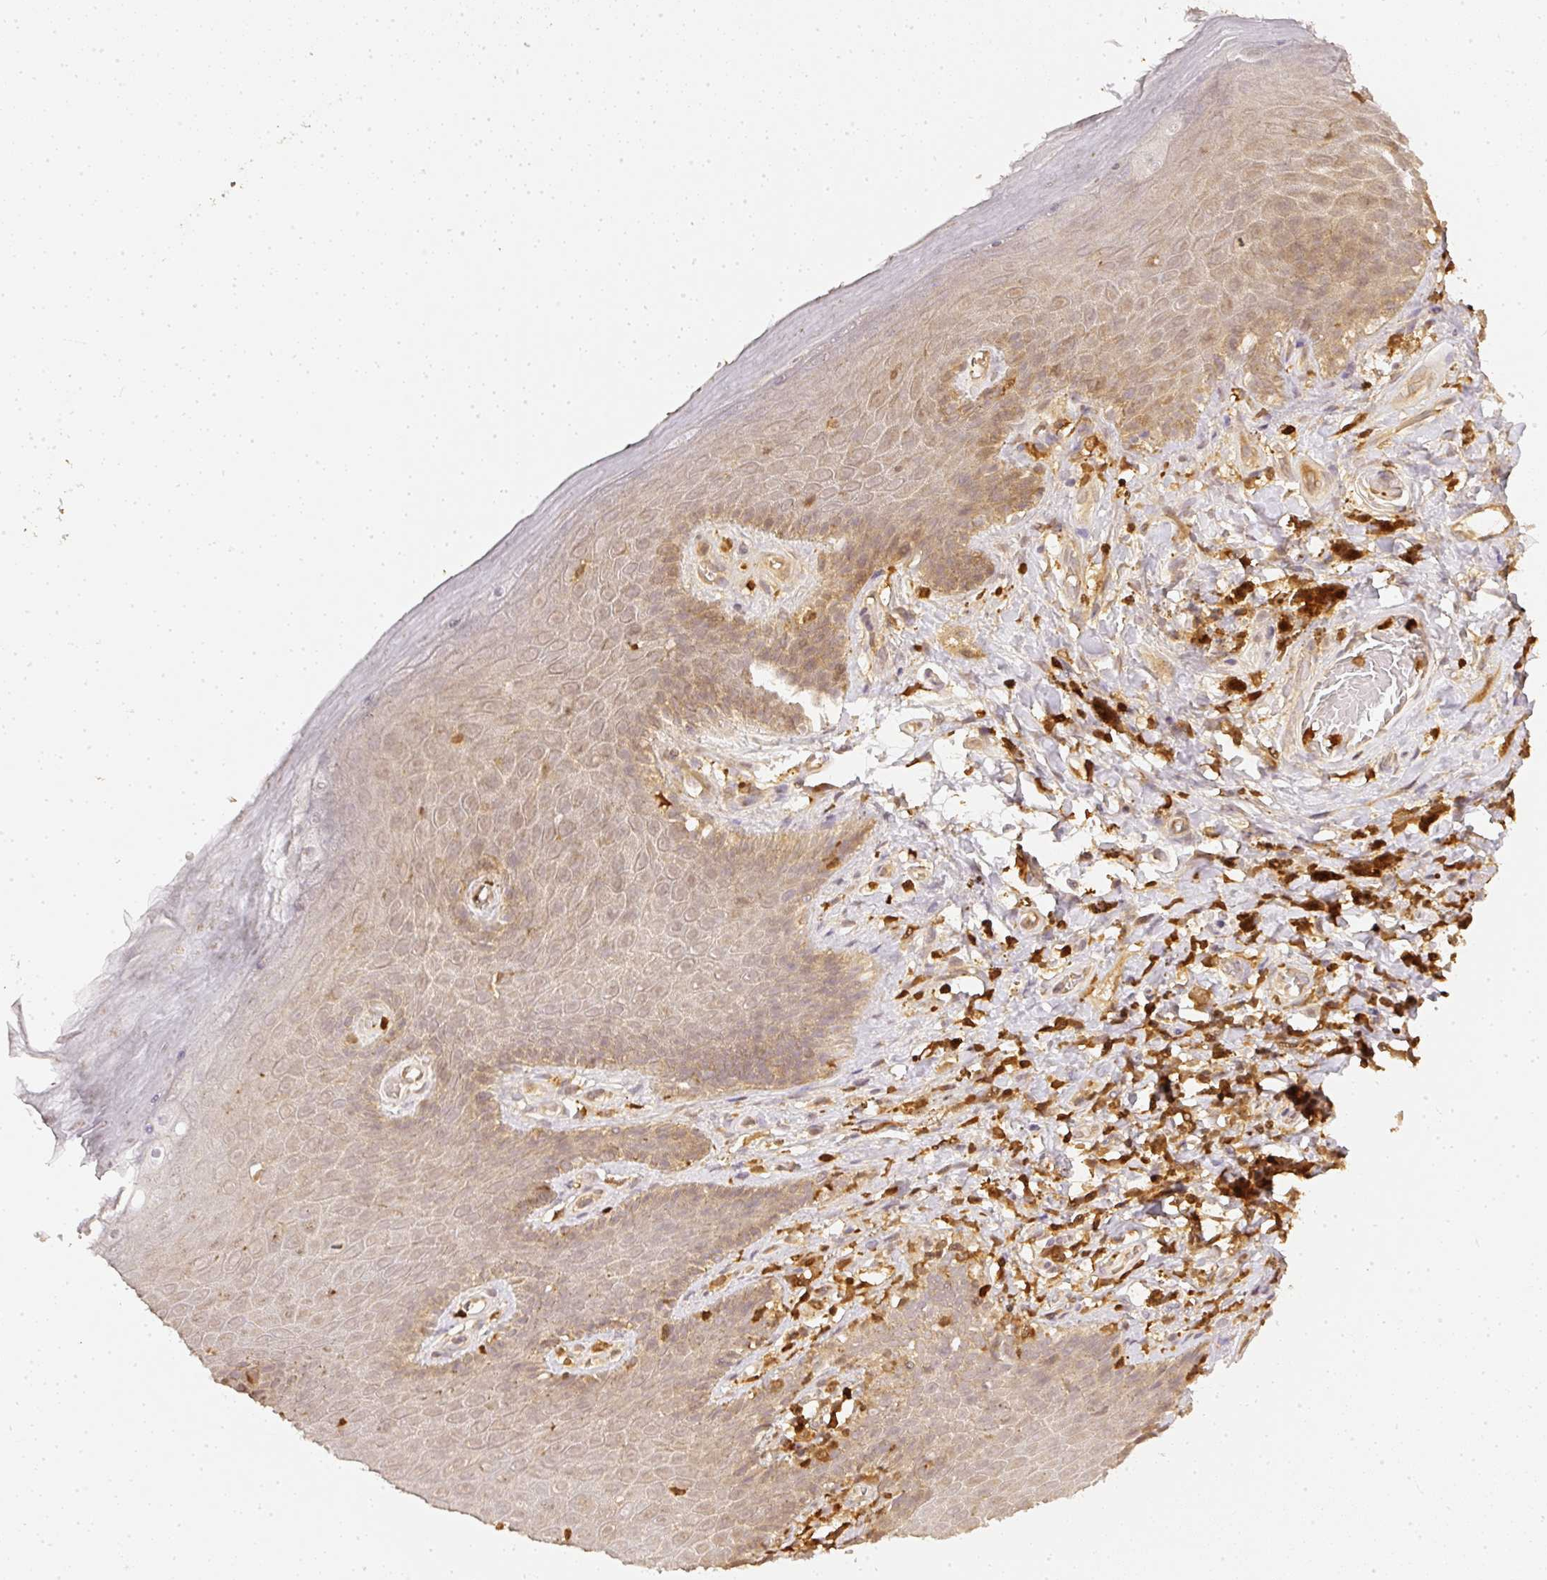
{"staining": {"intensity": "weak", "quantity": ">75%", "location": "cytoplasmic/membranous,nuclear"}, "tissue": "skin", "cell_type": "Epidermal cells", "image_type": "normal", "snomed": [{"axis": "morphology", "description": "Normal tissue, NOS"}, {"axis": "topography", "description": "Anal"}, {"axis": "topography", "description": "Peripheral nerve tissue"}], "caption": "Normal skin was stained to show a protein in brown. There is low levels of weak cytoplasmic/membranous,nuclear expression in approximately >75% of epidermal cells.", "gene": "PFN1", "patient": {"sex": "male", "age": 53}}